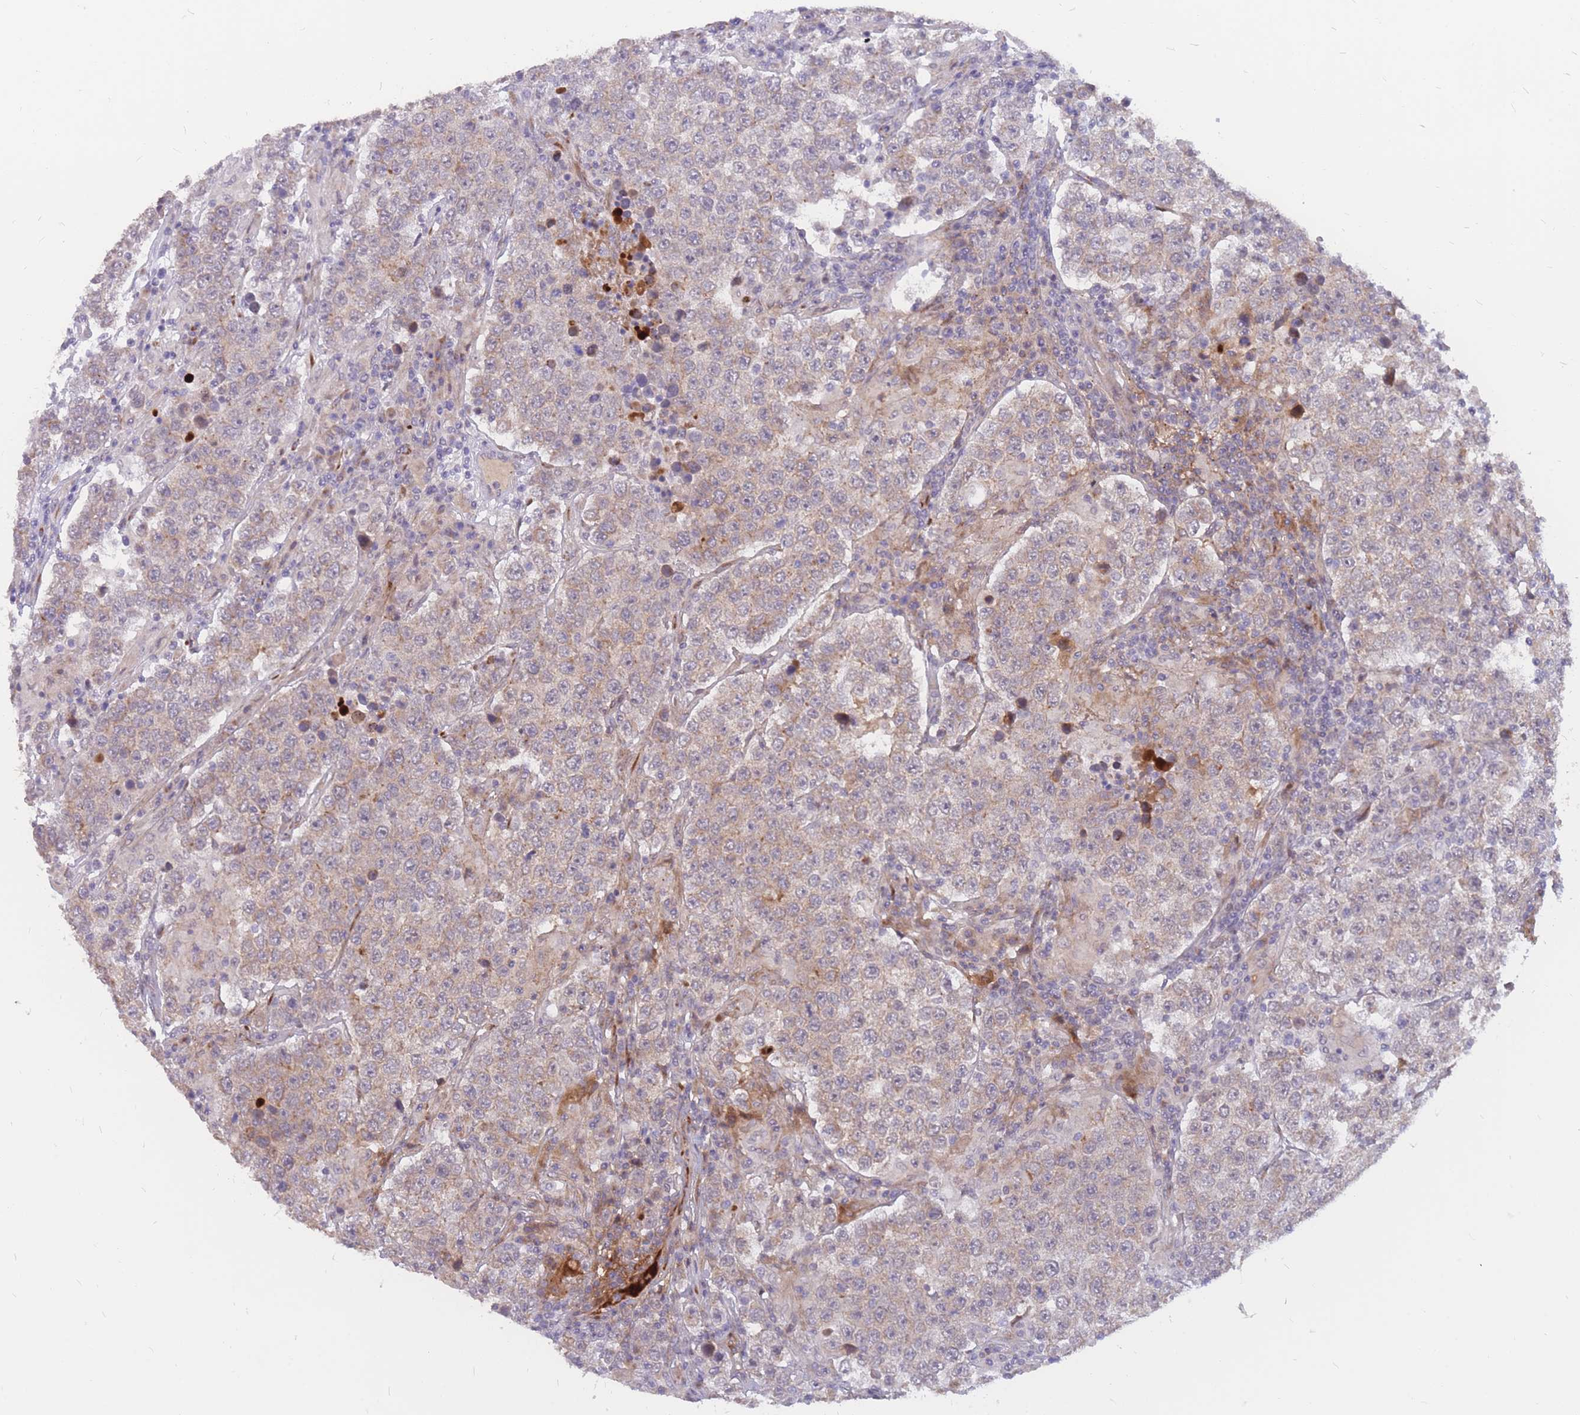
{"staining": {"intensity": "weak", "quantity": "25%-75%", "location": "cytoplasmic/membranous"}, "tissue": "testis cancer", "cell_type": "Tumor cells", "image_type": "cancer", "snomed": [{"axis": "morphology", "description": "Normal tissue, NOS"}, {"axis": "morphology", "description": "Urothelial carcinoma, High grade"}, {"axis": "morphology", "description": "Seminoma, NOS"}, {"axis": "morphology", "description": "Carcinoma, Embryonal, NOS"}, {"axis": "topography", "description": "Urinary bladder"}, {"axis": "topography", "description": "Testis"}], "caption": "IHC (DAB) staining of human embryonal carcinoma (testis) displays weak cytoplasmic/membranous protein positivity in approximately 25%-75% of tumor cells. (Stains: DAB in brown, nuclei in blue, Microscopy: brightfield microscopy at high magnification).", "gene": "ADD2", "patient": {"sex": "male", "age": 41}}